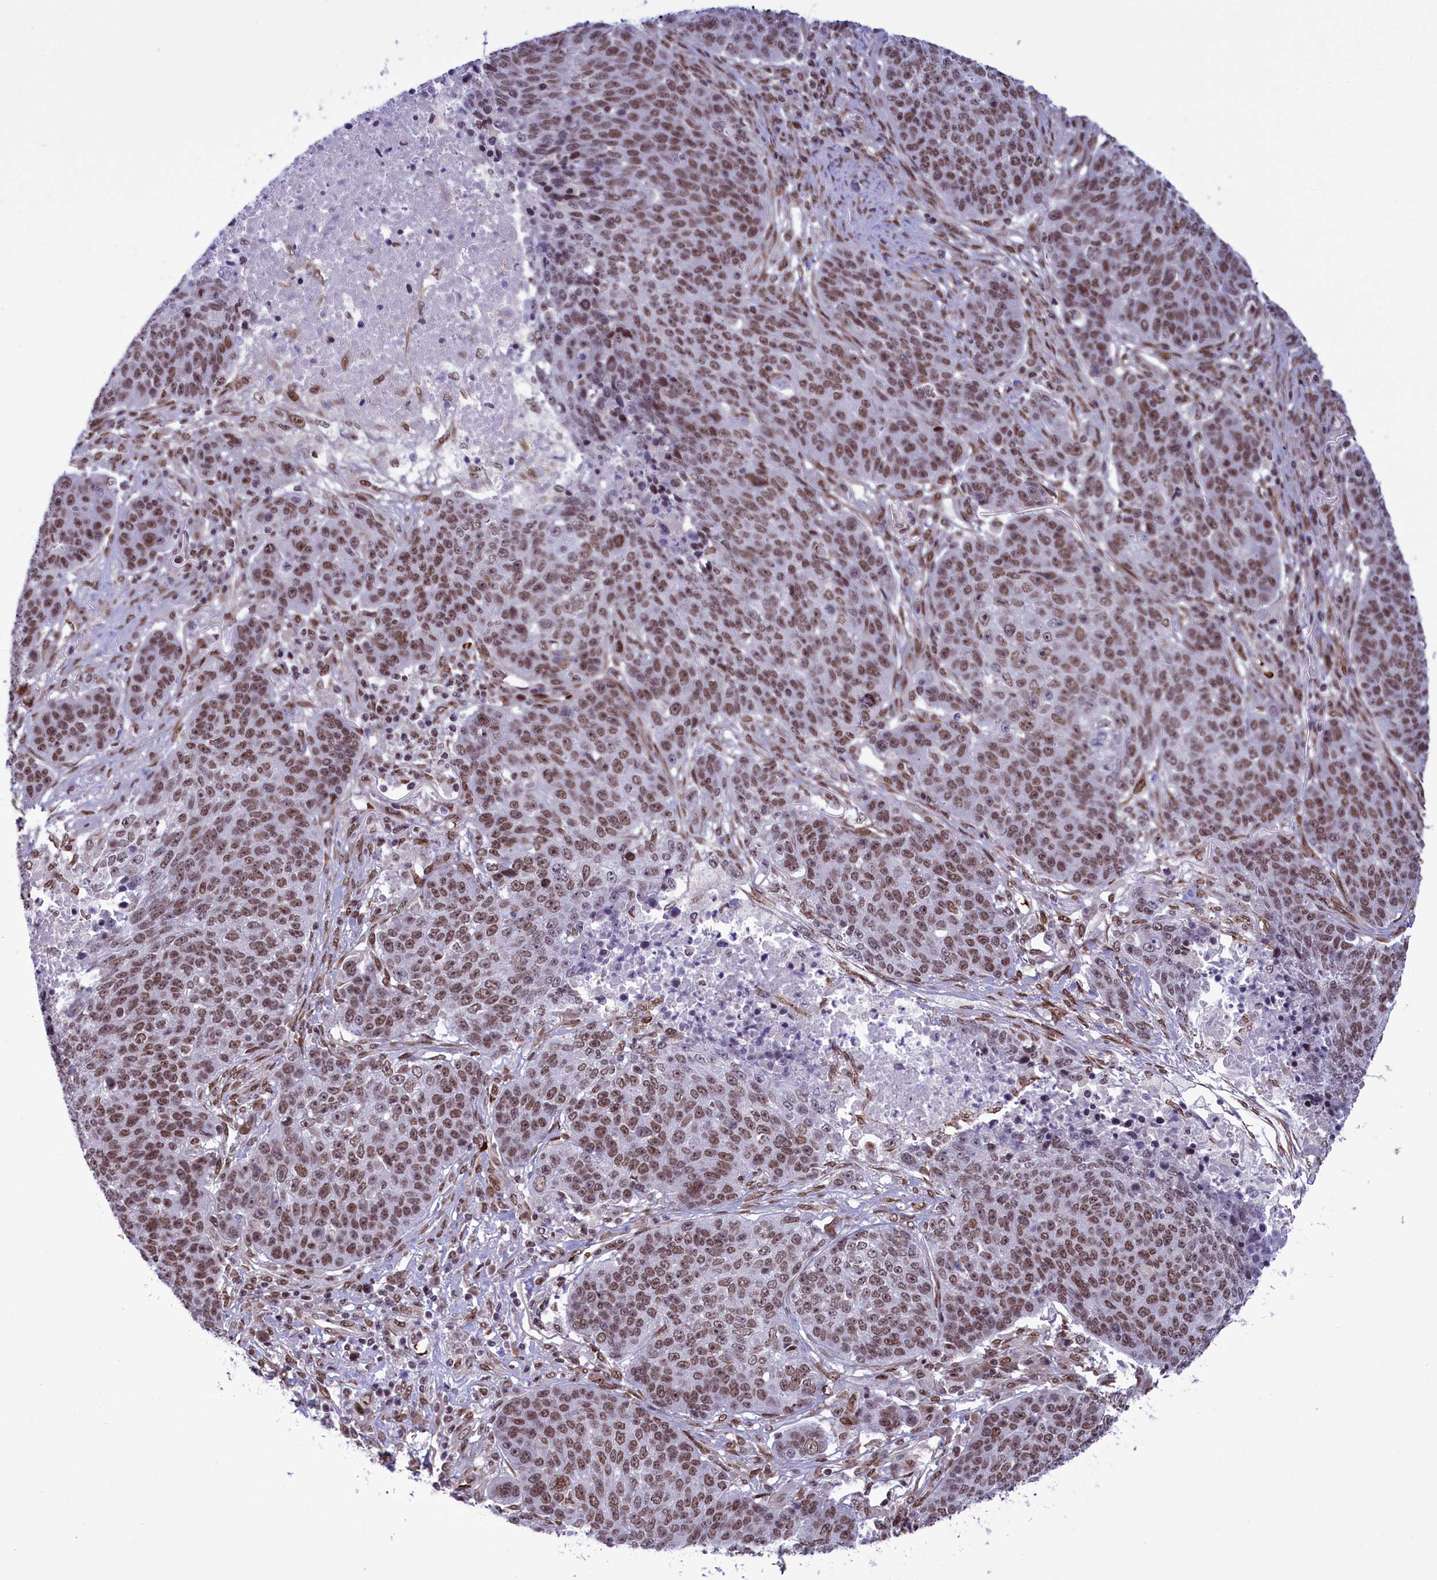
{"staining": {"intensity": "moderate", "quantity": ">75%", "location": "nuclear"}, "tissue": "lung cancer", "cell_type": "Tumor cells", "image_type": "cancer", "snomed": [{"axis": "morphology", "description": "Normal tissue, NOS"}, {"axis": "morphology", "description": "Squamous cell carcinoma, NOS"}, {"axis": "topography", "description": "Lymph node"}, {"axis": "topography", "description": "Lung"}], "caption": "IHC of squamous cell carcinoma (lung) demonstrates medium levels of moderate nuclear expression in approximately >75% of tumor cells. The protein of interest is stained brown, and the nuclei are stained in blue (DAB IHC with brightfield microscopy, high magnification).", "gene": "MPHOSPH8", "patient": {"sex": "male", "age": 66}}